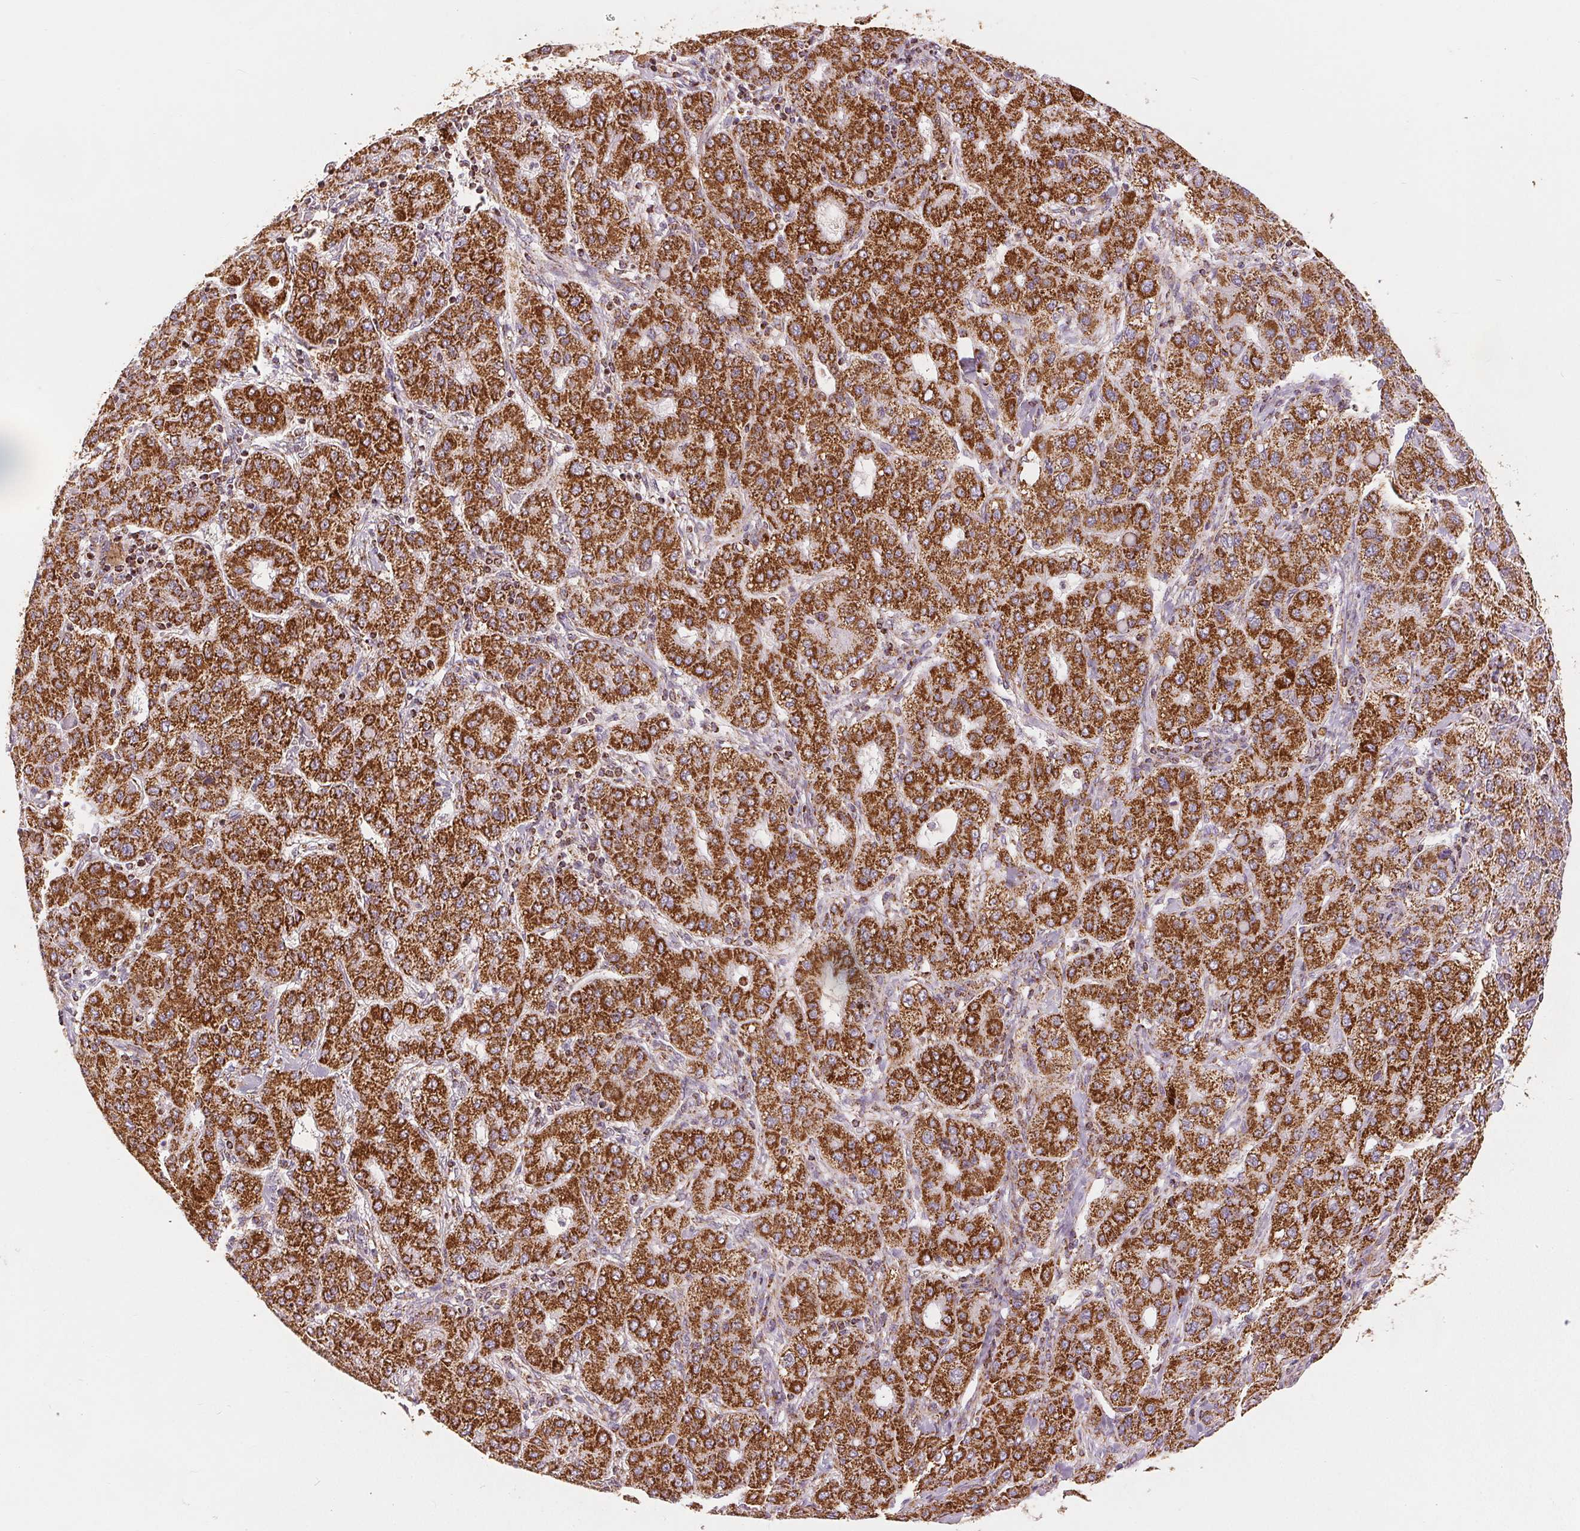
{"staining": {"intensity": "strong", "quantity": ">75%", "location": "cytoplasmic/membranous"}, "tissue": "liver cancer", "cell_type": "Tumor cells", "image_type": "cancer", "snomed": [{"axis": "morphology", "description": "Carcinoma, Hepatocellular, NOS"}, {"axis": "topography", "description": "Liver"}], "caption": "Hepatocellular carcinoma (liver) stained with immunohistochemistry exhibits strong cytoplasmic/membranous staining in approximately >75% of tumor cells.", "gene": "SDHB", "patient": {"sex": "male", "age": 65}}